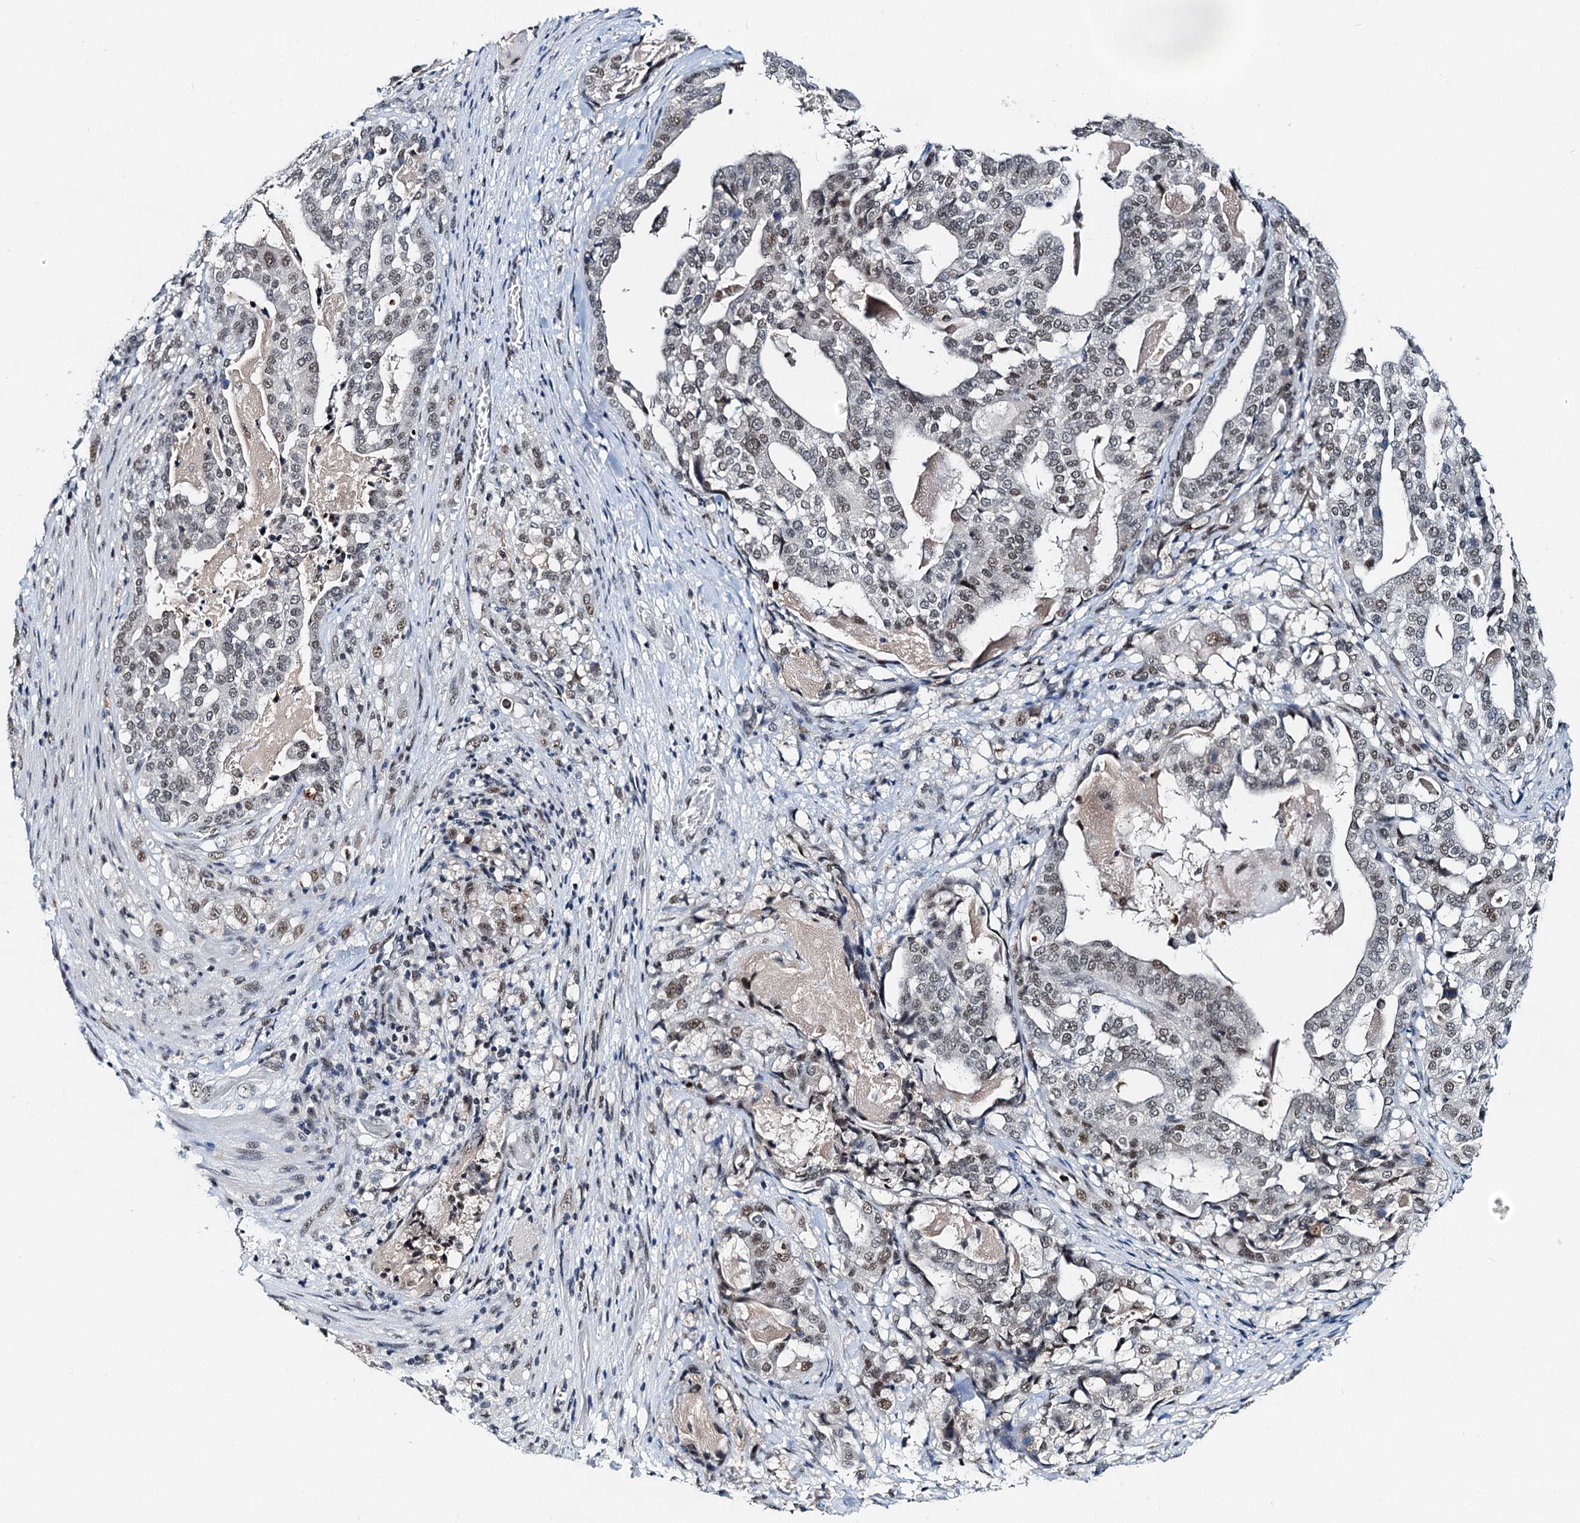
{"staining": {"intensity": "moderate", "quantity": "<25%", "location": "nuclear"}, "tissue": "stomach cancer", "cell_type": "Tumor cells", "image_type": "cancer", "snomed": [{"axis": "morphology", "description": "Adenocarcinoma, NOS"}, {"axis": "topography", "description": "Stomach"}], "caption": "IHC image of human stomach cancer (adenocarcinoma) stained for a protein (brown), which shows low levels of moderate nuclear positivity in approximately <25% of tumor cells.", "gene": "SNRPD1", "patient": {"sex": "male", "age": 48}}